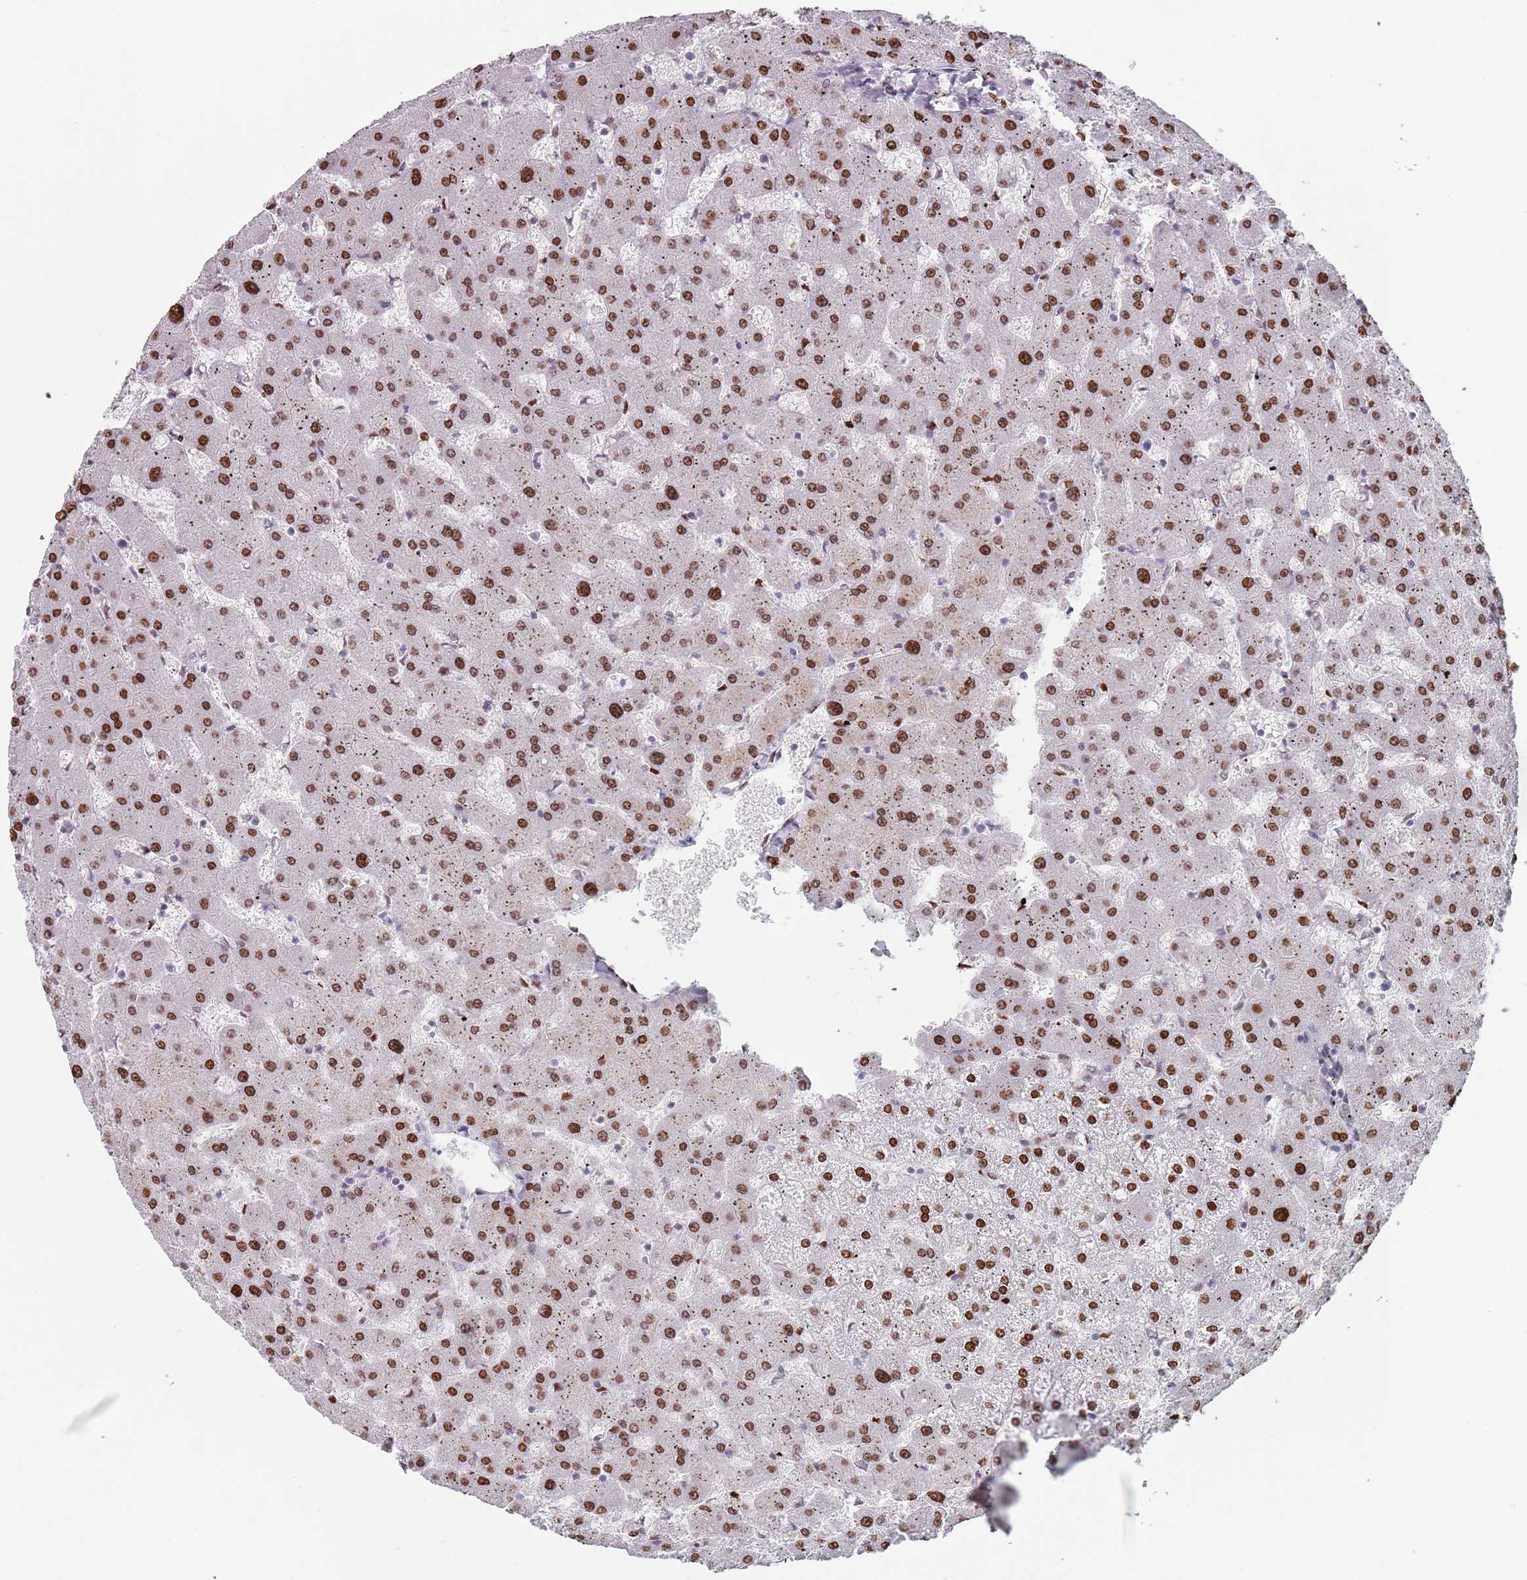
{"staining": {"intensity": "weak", "quantity": "<25%", "location": "nuclear"}, "tissue": "liver", "cell_type": "Cholangiocytes", "image_type": "normal", "snomed": [{"axis": "morphology", "description": "Normal tissue, NOS"}, {"axis": "topography", "description": "Liver"}], "caption": "Cholangiocytes show no significant staining in normal liver. (Stains: DAB immunohistochemistry (IHC) with hematoxylin counter stain, Microscopy: brightfield microscopy at high magnification).", "gene": "MFSD12", "patient": {"sex": "female", "age": 63}}